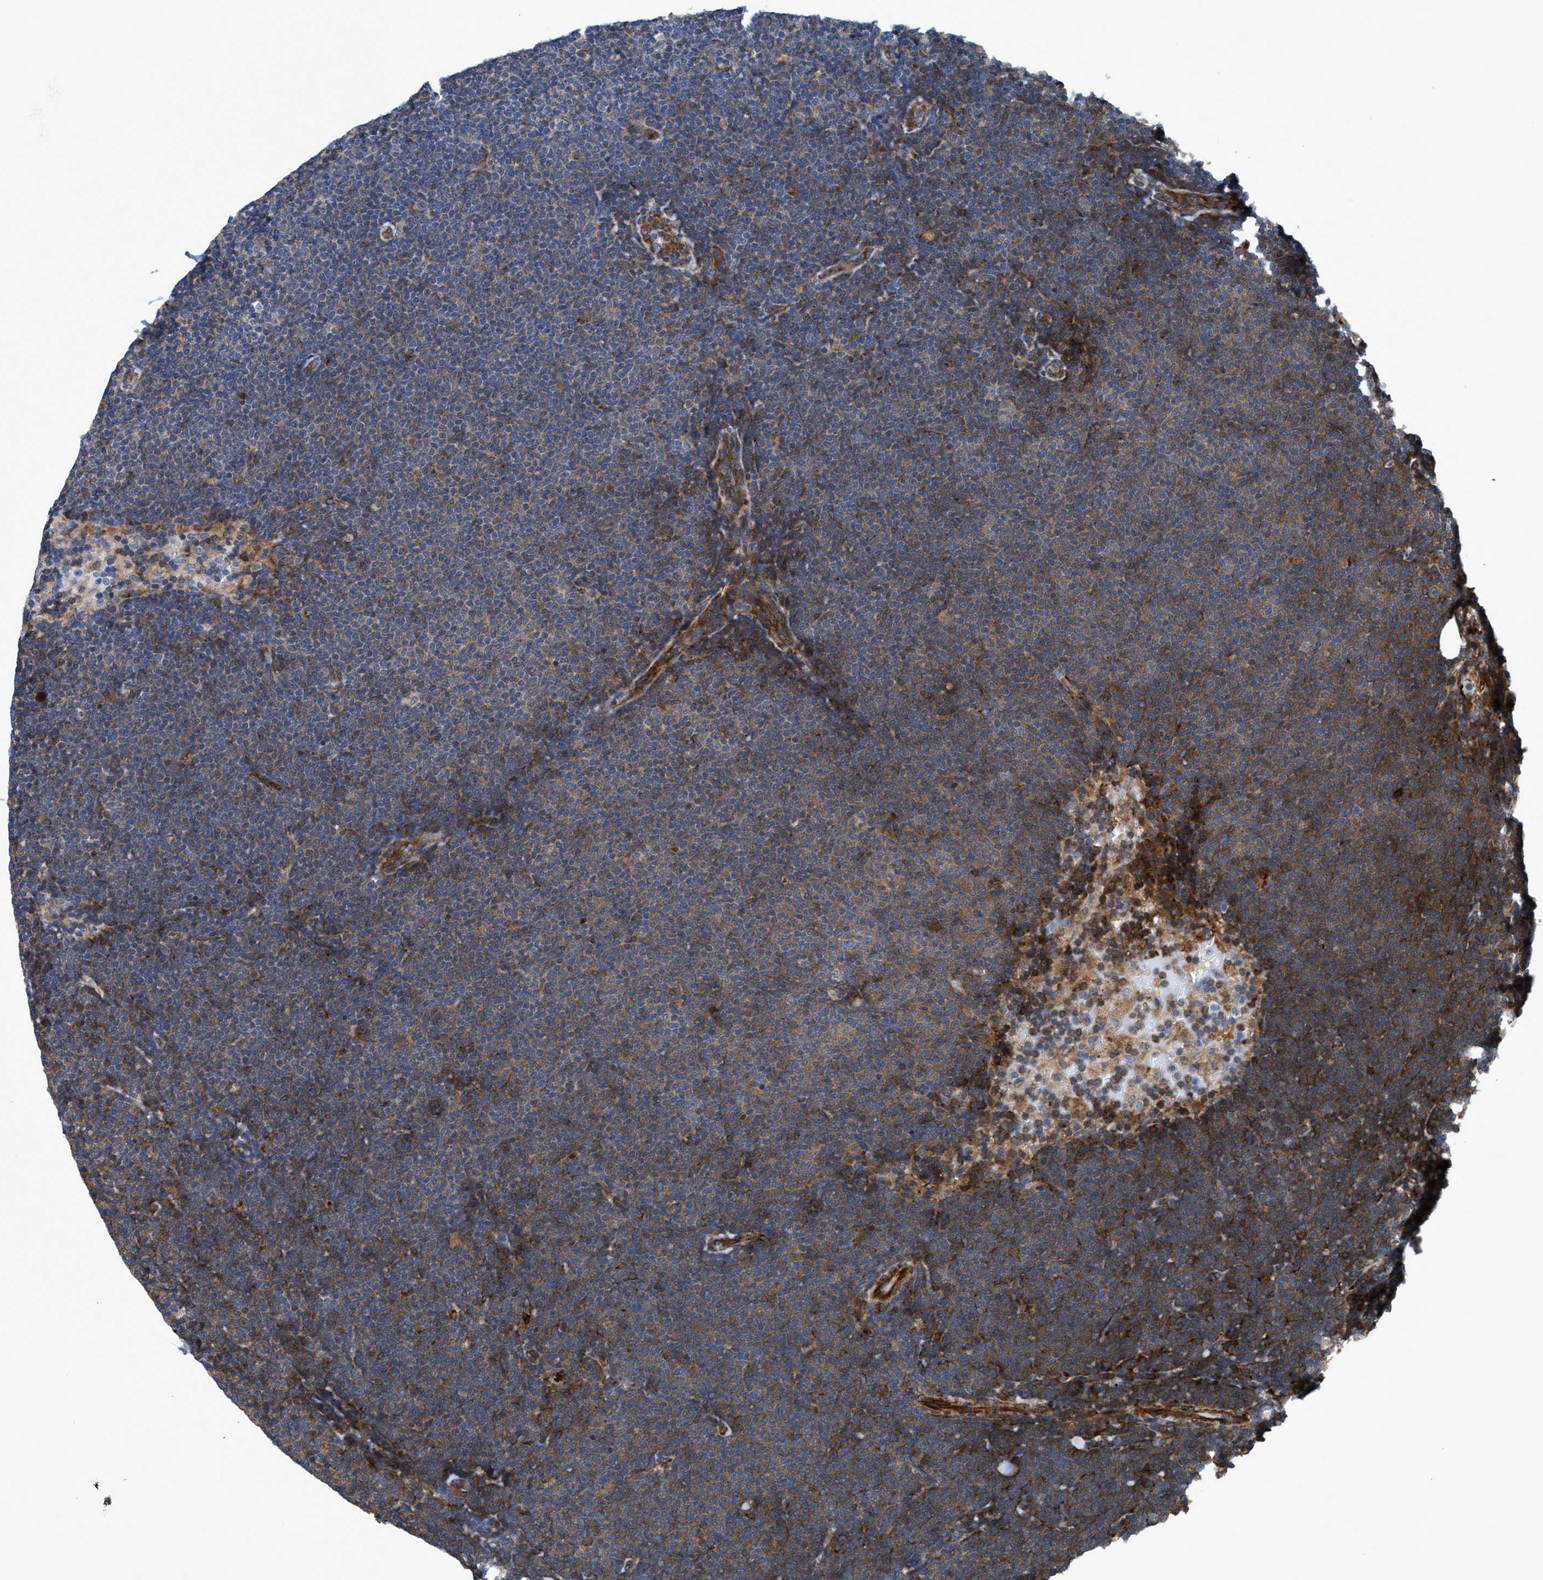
{"staining": {"intensity": "moderate", "quantity": ">75%", "location": "cytoplasmic/membranous"}, "tissue": "lymphoma", "cell_type": "Tumor cells", "image_type": "cancer", "snomed": [{"axis": "morphology", "description": "Malignant lymphoma, non-Hodgkin's type, Low grade"}, {"axis": "topography", "description": "Lymph node"}], "caption": "Tumor cells demonstrate moderate cytoplasmic/membranous expression in about >75% of cells in malignant lymphoma, non-Hodgkin's type (low-grade).", "gene": "NMT1", "patient": {"sex": "female", "age": 53}}